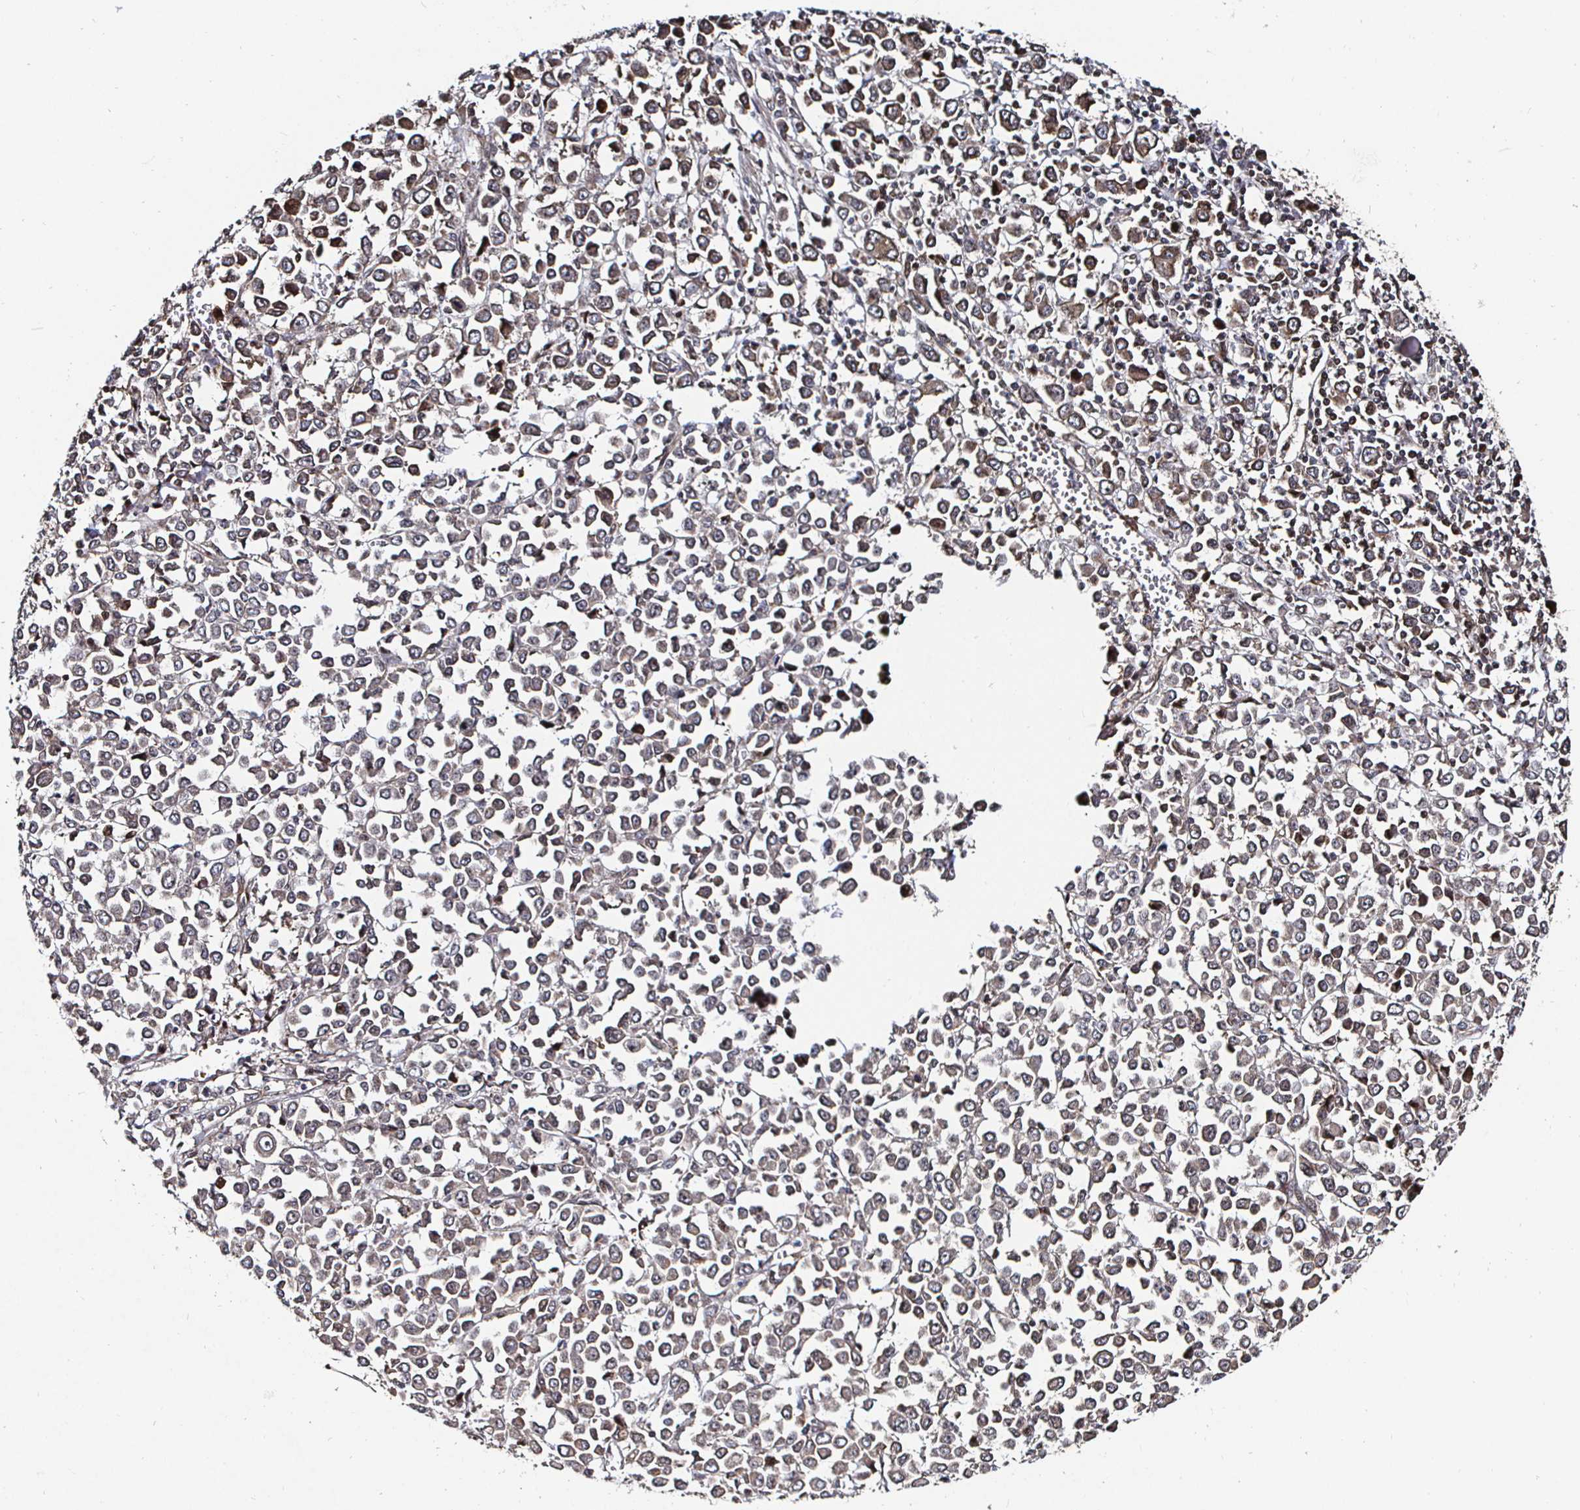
{"staining": {"intensity": "weak", "quantity": "<25%", "location": "cytoplasmic/membranous"}, "tissue": "stomach cancer", "cell_type": "Tumor cells", "image_type": "cancer", "snomed": [{"axis": "morphology", "description": "Adenocarcinoma, NOS"}, {"axis": "topography", "description": "Stomach, upper"}], "caption": "DAB immunohistochemical staining of human stomach cancer (adenocarcinoma) exhibits no significant staining in tumor cells.", "gene": "TBKBP1", "patient": {"sex": "male", "age": 70}}